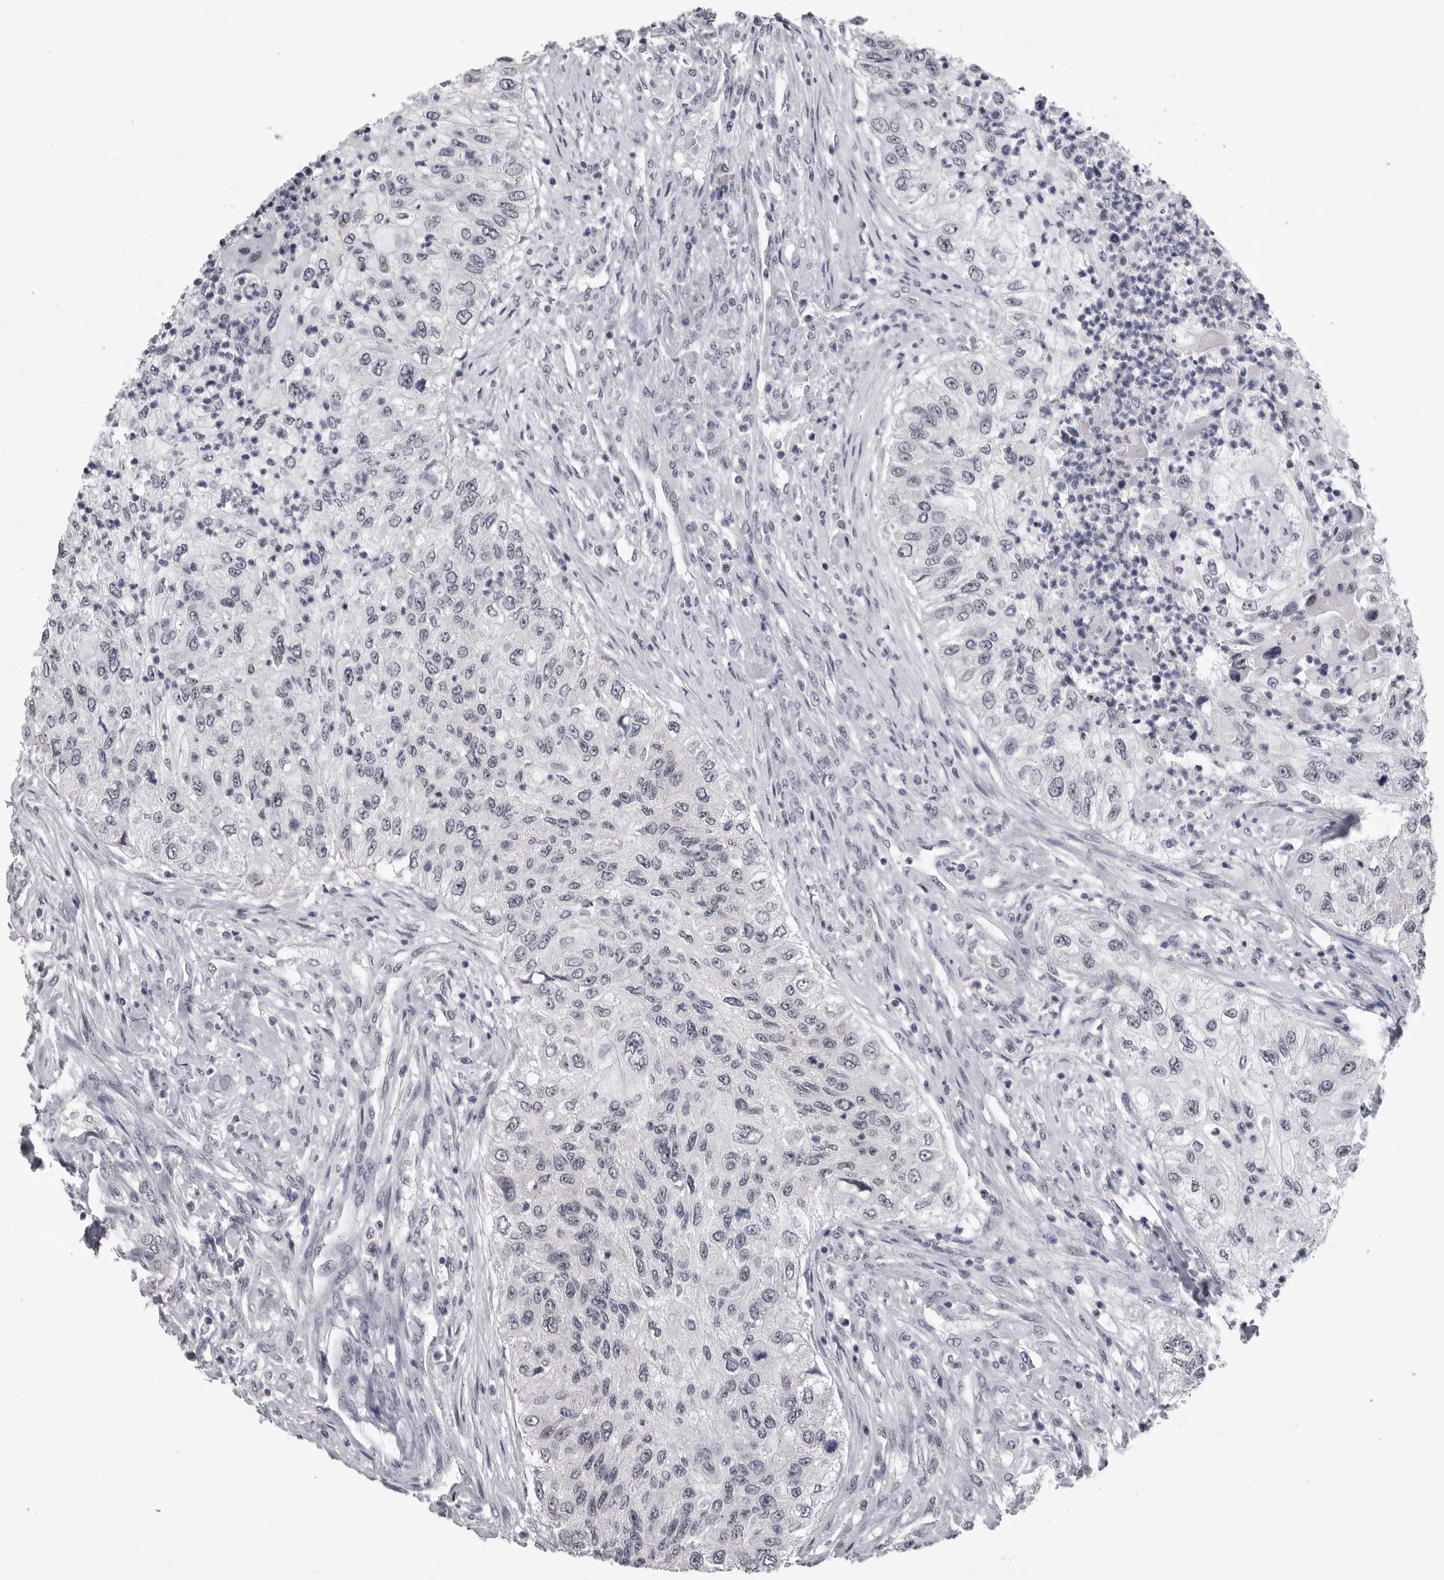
{"staining": {"intensity": "negative", "quantity": "none", "location": "none"}, "tissue": "urothelial cancer", "cell_type": "Tumor cells", "image_type": "cancer", "snomed": [{"axis": "morphology", "description": "Urothelial carcinoma, High grade"}, {"axis": "topography", "description": "Urinary bladder"}], "caption": "A high-resolution histopathology image shows immunohistochemistry (IHC) staining of urothelial cancer, which reveals no significant staining in tumor cells.", "gene": "DLG2", "patient": {"sex": "female", "age": 60}}